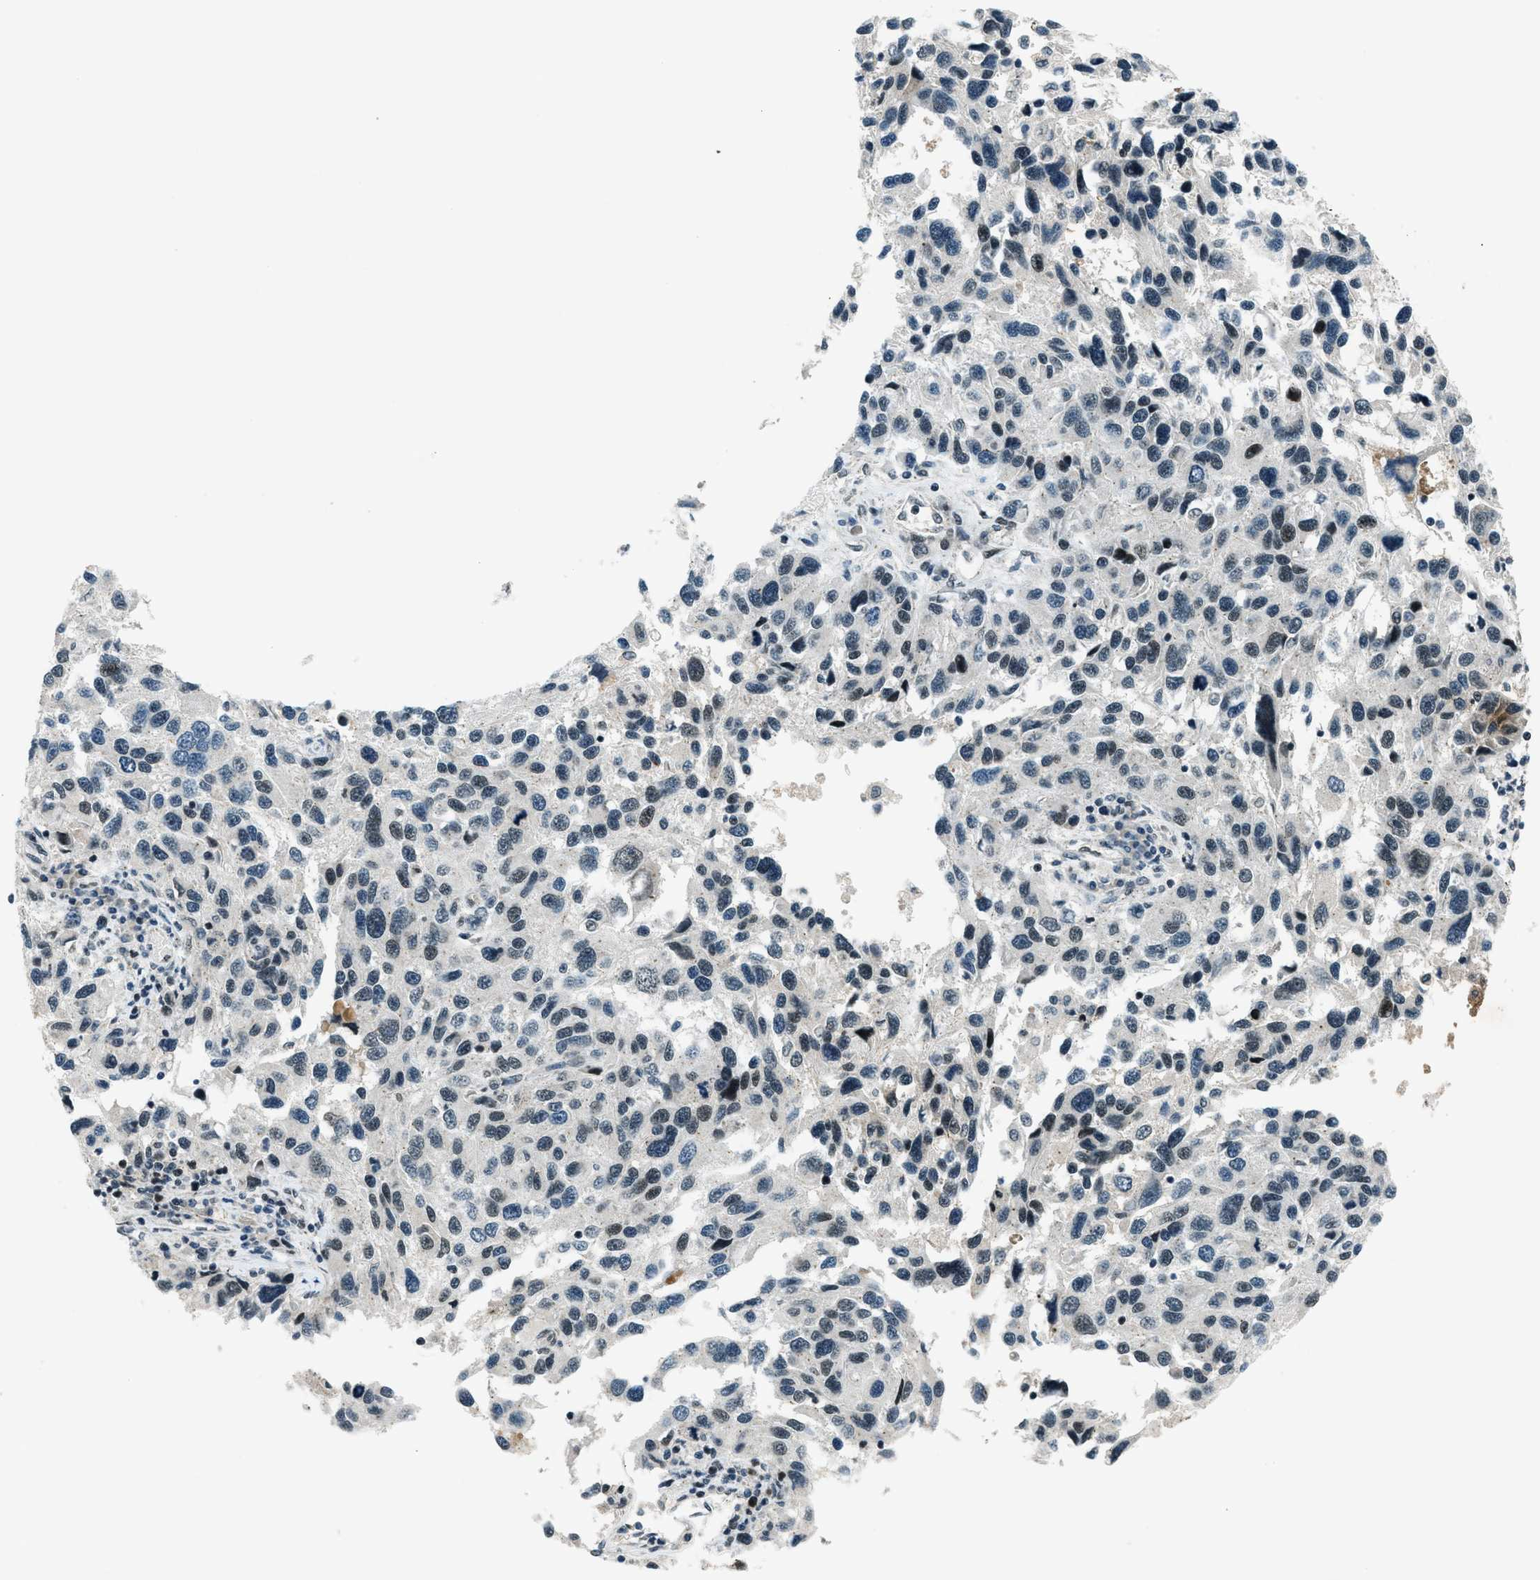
{"staining": {"intensity": "negative", "quantity": "none", "location": "none"}, "tissue": "melanoma", "cell_type": "Tumor cells", "image_type": "cancer", "snomed": [{"axis": "morphology", "description": "Malignant melanoma, NOS"}, {"axis": "topography", "description": "Skin"}], "caption": "The photomicrograph demonstrates no staining of tumor cells in melanoma. Brightfield microscopy of immunohistochemistry stained with DAB (brown) and hematoxylin (blue), captured at high magnification.", "gene": "KLF6", "patient": {"sex": "male", "age": 53}}